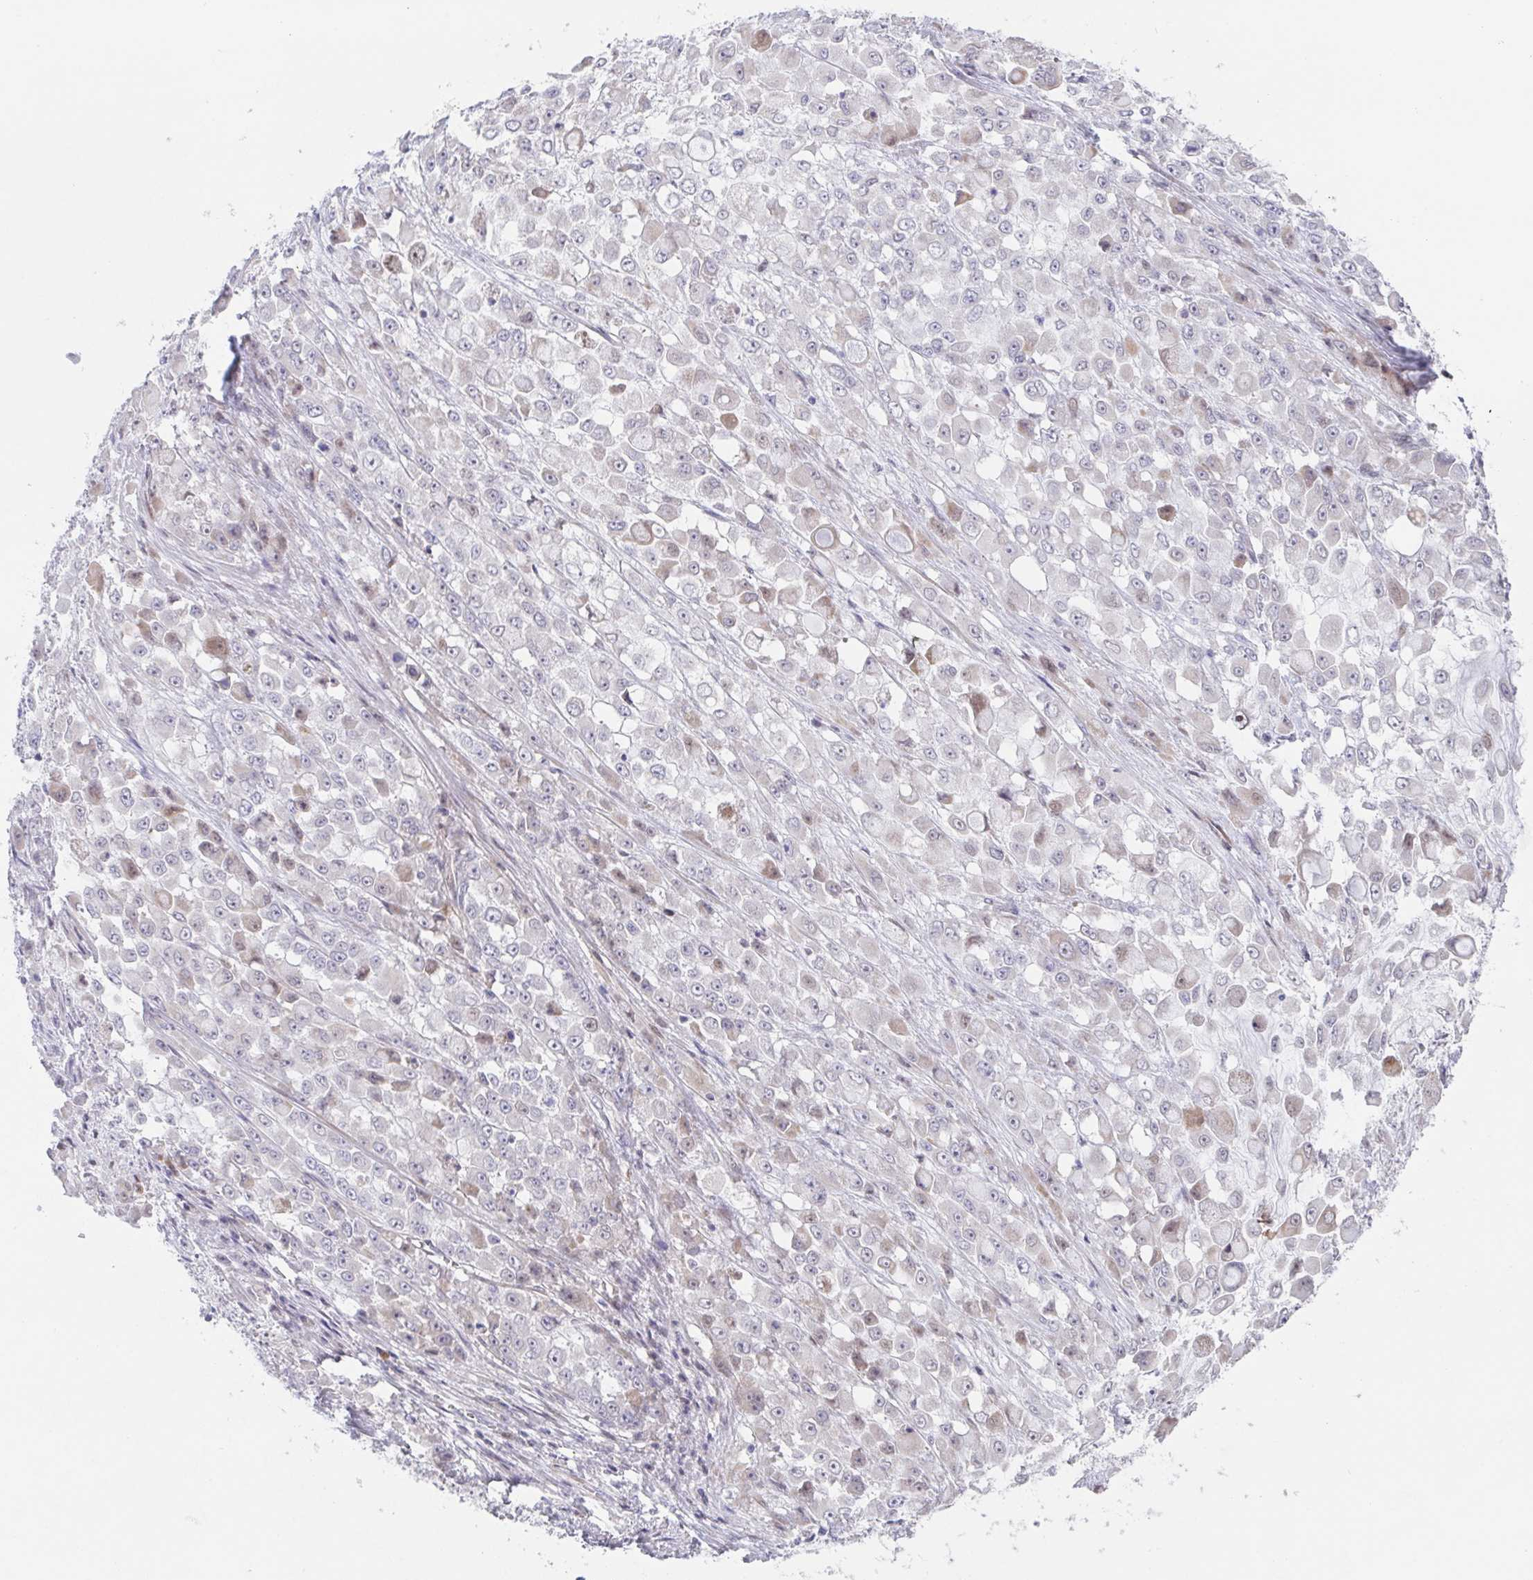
{"staining": {"intensity": "negative", "quantity": "none", "location": "none"}, "tissue": "stomach cancer", "cell_type": "Tumor cells", "image_type": "cancer", "snomed": [{"axis": "morphology", "description": "Adenocarcinoma, NOS"}, {"axis": "topography", "description": "Stomach"}], "caption": "This histopathology image is of stomach adenocarcinoma stained with IHC to label a protein in brown with the nuclei are counter-stained blue. There is no positivity in tumor cells.", "gene": "POU2F3", "patient": {"sex": "female", "age": 76}}